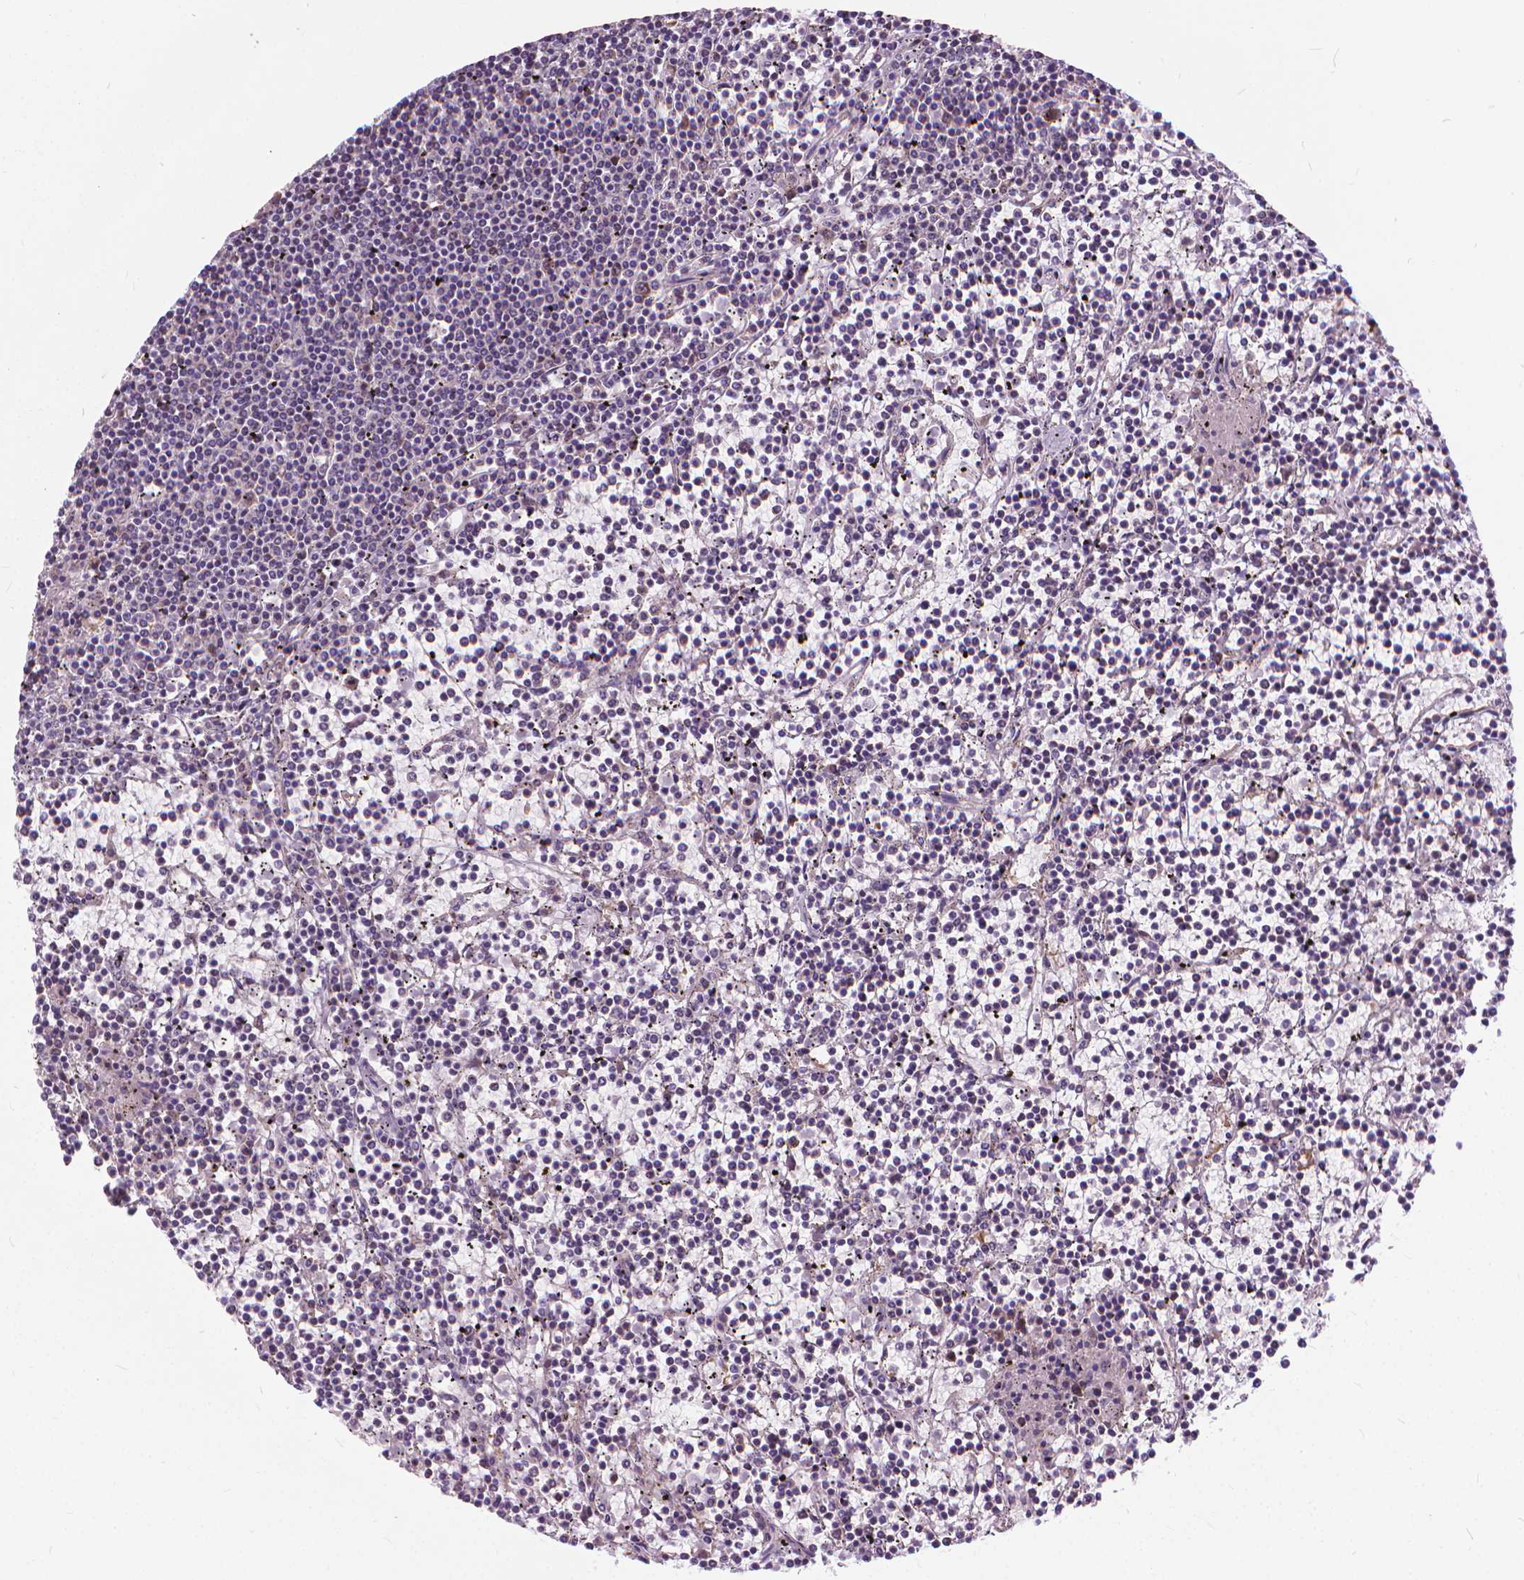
{"staining": {"intensity": "negative", "quantity": "none", "location": "none"}, "tissue": "lymphoma", "cell_type": "Tumor cells", "image_type": "cancer", "snomed": [{"axis": "morphology", "description": "Malignant lymphoma, non-Hodgkin's type, Low grade"}, {"axis": "topography", "description": "Spleen"}], "caption": "This is an immunohistochemistry (IHC) image of malignant lymphoma, non-Hodgkin's type (low-grade). There is no staining in tumor cells.", "gene": "NUDT1", "patient": {"sex": "female", "age": 19}}